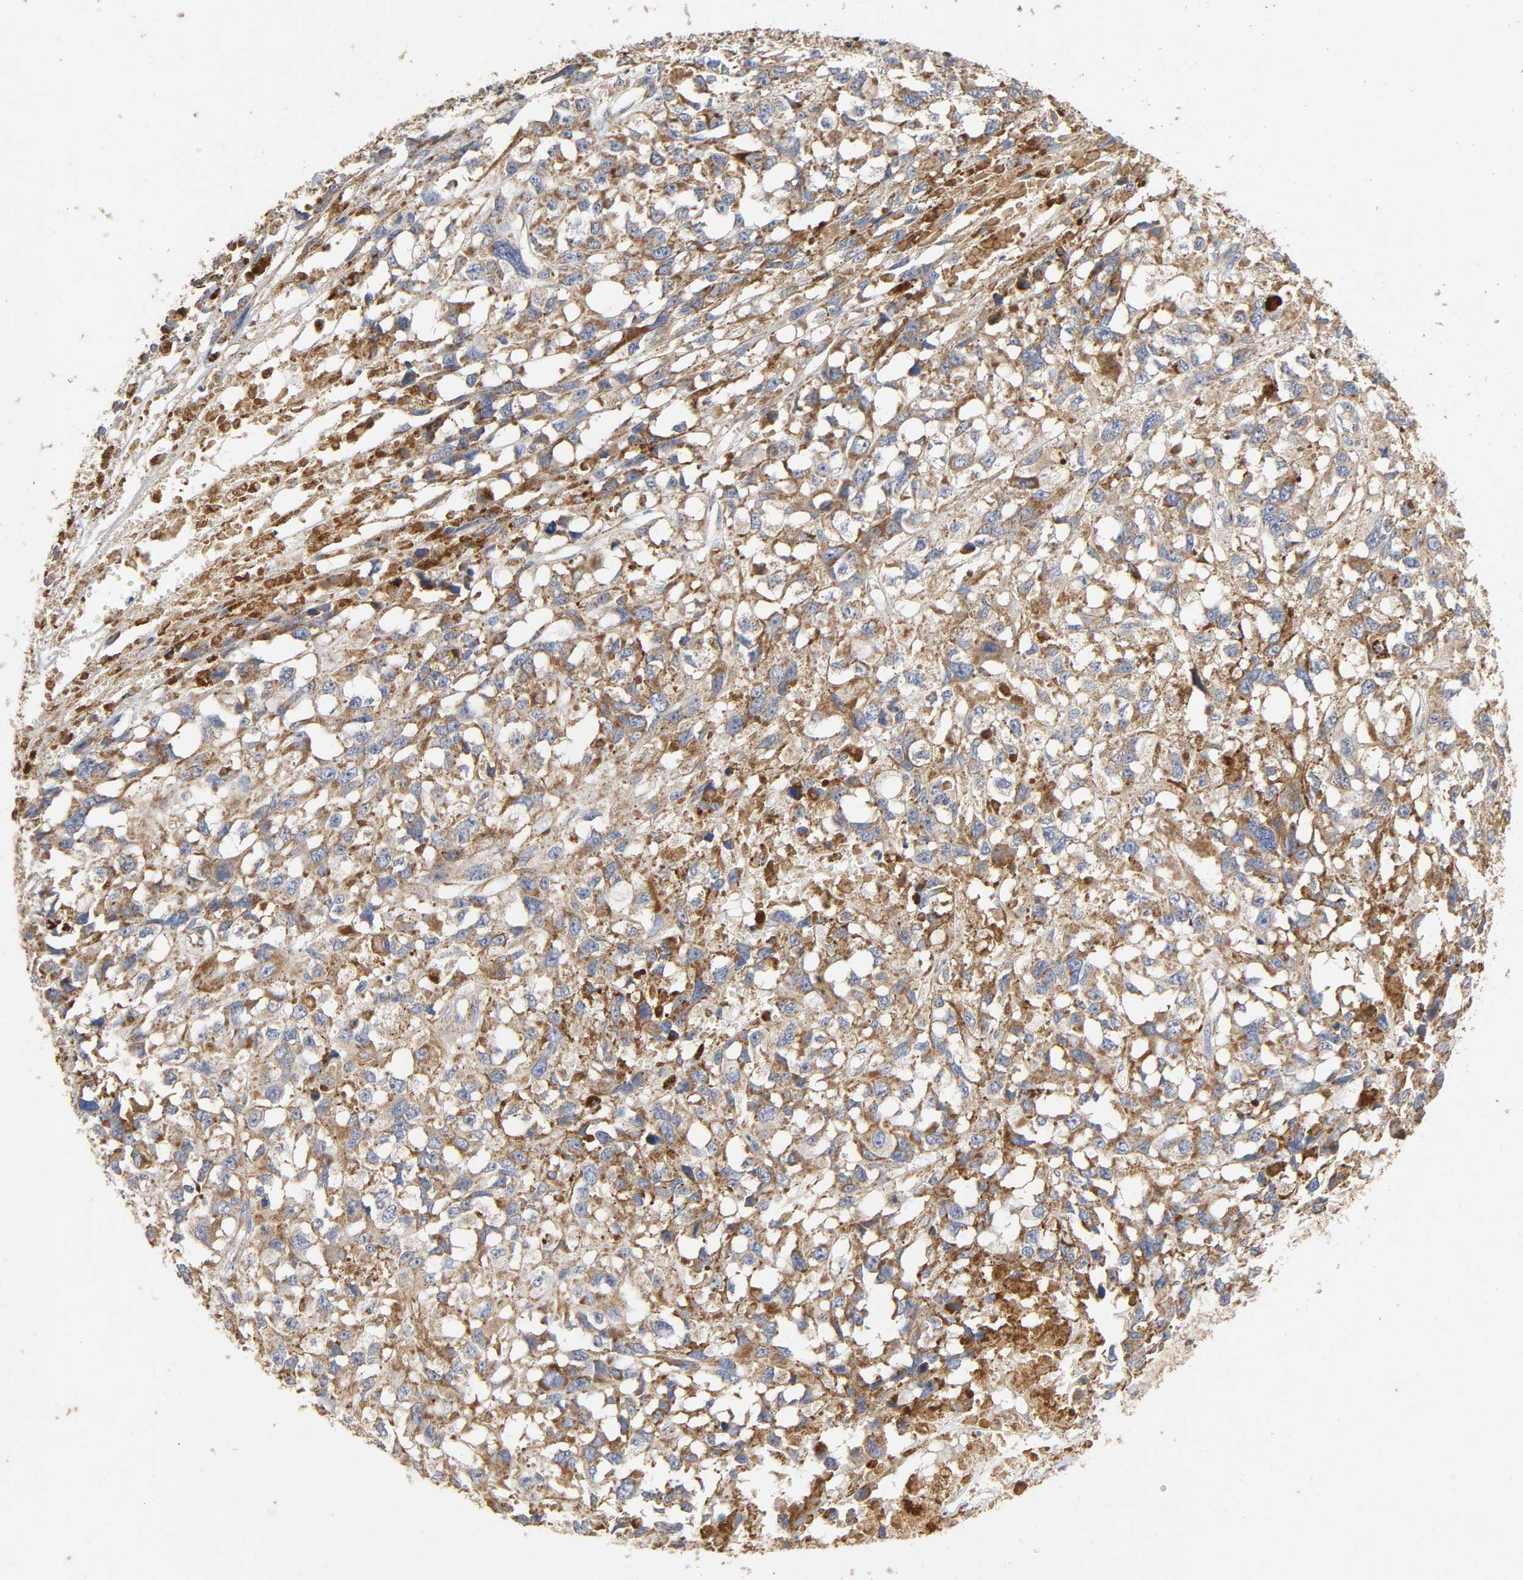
{"staining": {"intensity": "moderate", "quantity": ">75%", "location": "cytoplasmic/membranous"}, "tissue": "melanoma", "cell_type": "Tumor cells", "image_type": "cancer", "snomed": [{"axis": "morphology", "description": "Malignant melanoma, Metastatic site"}, {"axis": "topography", "description": "Lymph node"}], "caption": "Melanoma tissue reveals moderate cytoplasmic/membranous staining in approximately >75% of tumor cells", "gene": "NDUFS3", "patient": {"sex": "male", "age": 59}}